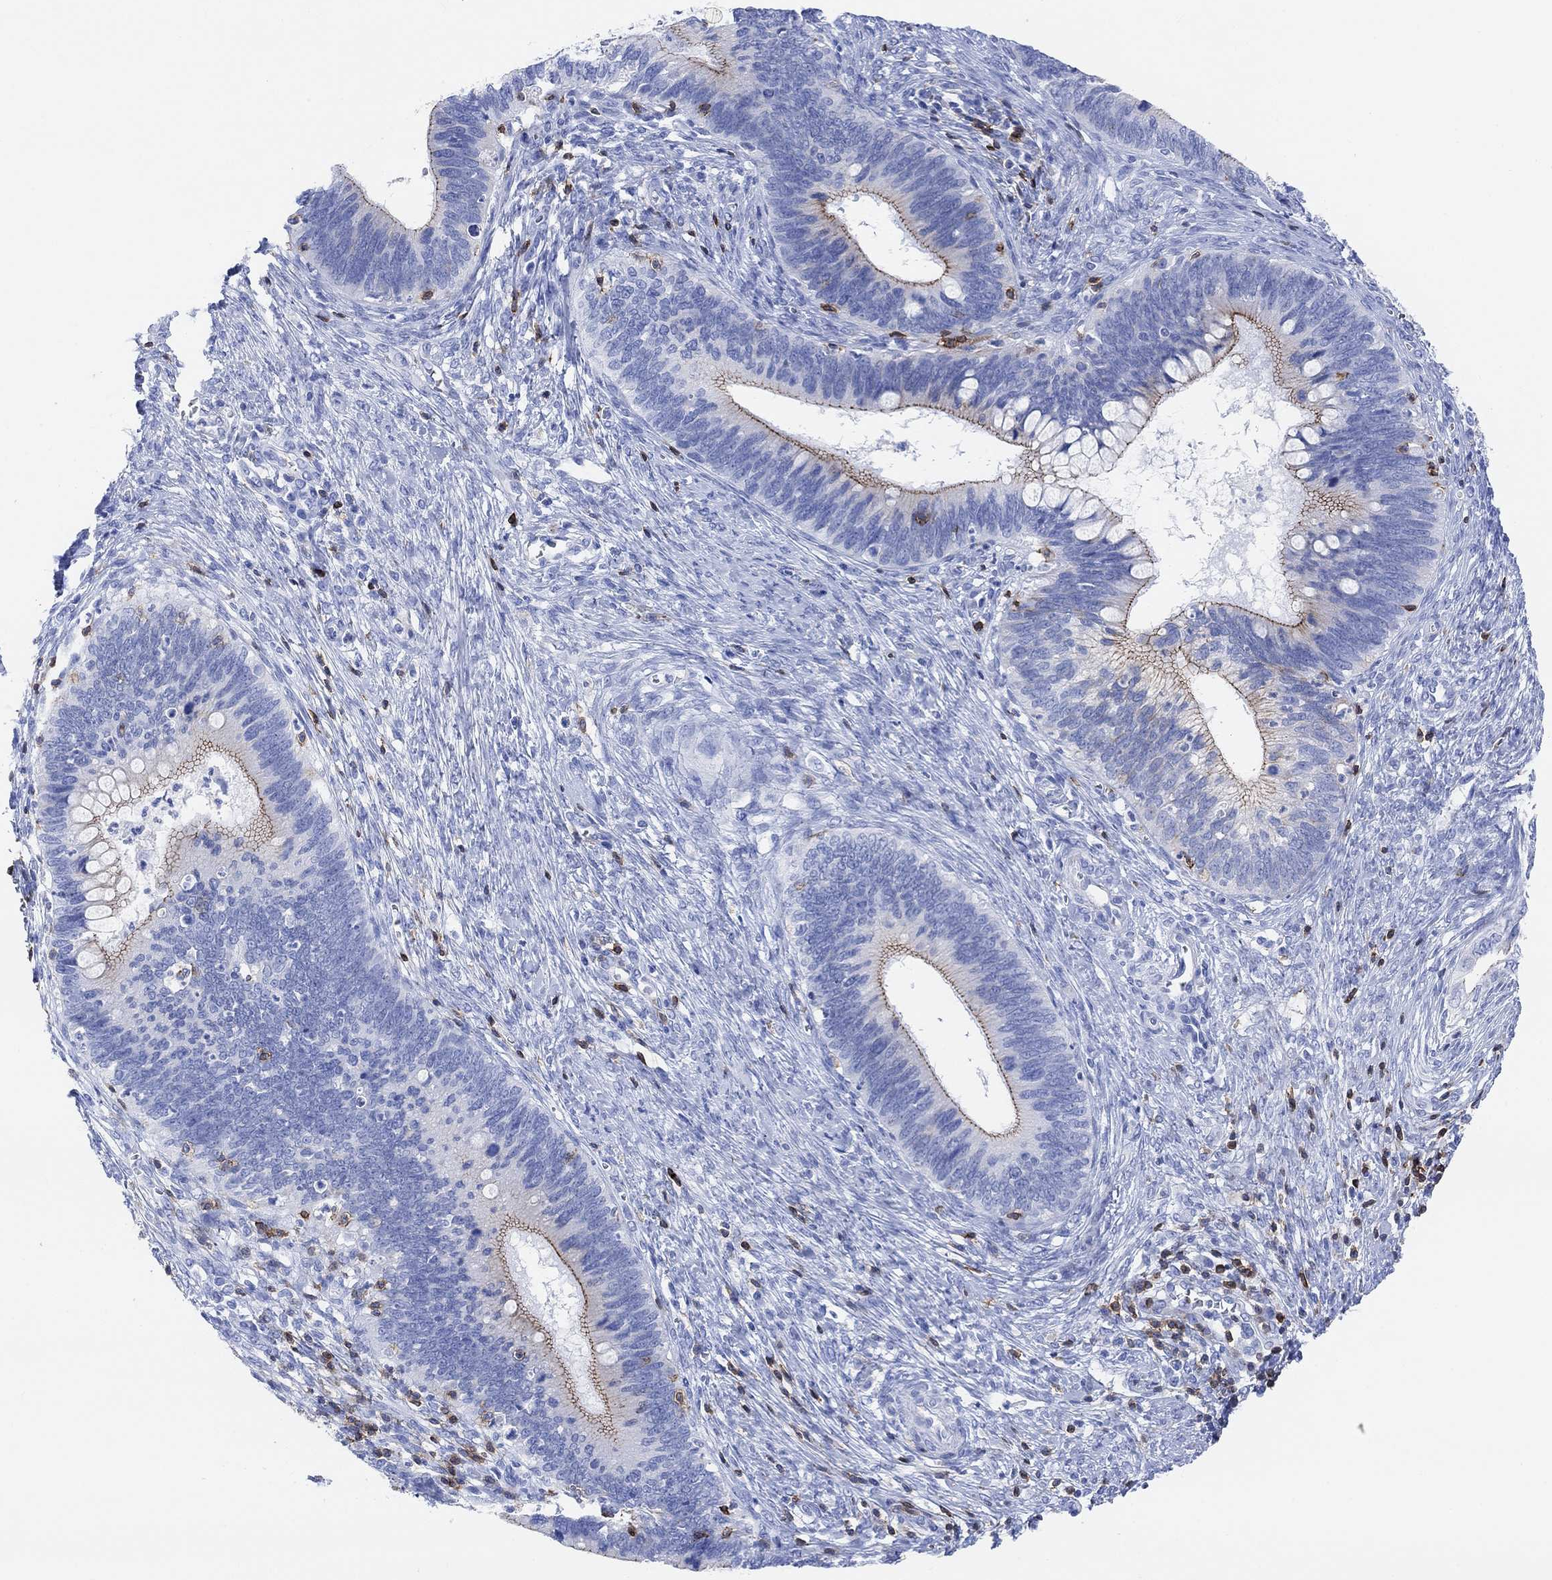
{"staining": {"intensity": "strong", "quantity": "<25%", "location": "cytoplasmic/membranous"}, "tissue": "cervical cancer", "cell_type": "Tumor cells", "image_type": "cancer", "snomed": [{"axis": "morphology", "description": "Adenocarcinoma, NOS"}, {"axis": "topography", "description": "Cervix"}], "caption": "A photomicrograph showing strong cytoplasmic/membranous expression in about <25% of tumor cells in cervical cancer, as visualized by brown immunohistochemical staining.", "gene": "GPR65", "patient": {"sex": "female", "age": 42}}